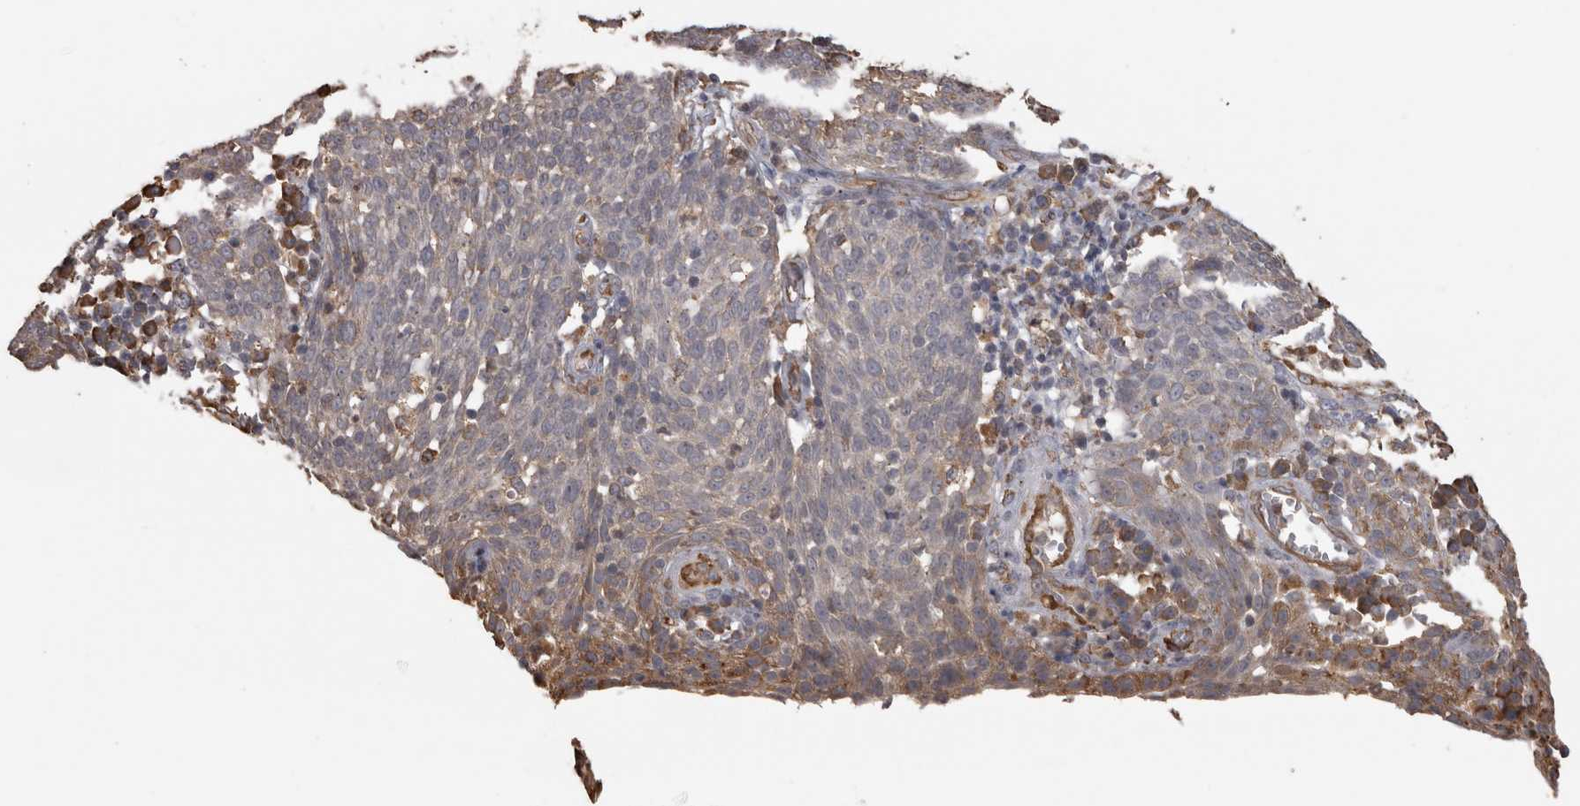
{"staining": {"intensity": "negative", "quantity": "none", "location": "none"}, "tissue": "cervical cancer", "cell_type": "Tumor cells", "image_type": "cancer", "snomed": [{"axis": "morphology", "description": "Squamous cell carcinoma, NOS"}, {"axis": "topography", "description": "Cervix"}], "caption": "This is a photomicrograph of IHC staining of cervical cancer (squamous cell carcinoma), which shows no positivity in tumor cells.", "gene": "PON2", "patient": {"sex": "female", "age": 34}}